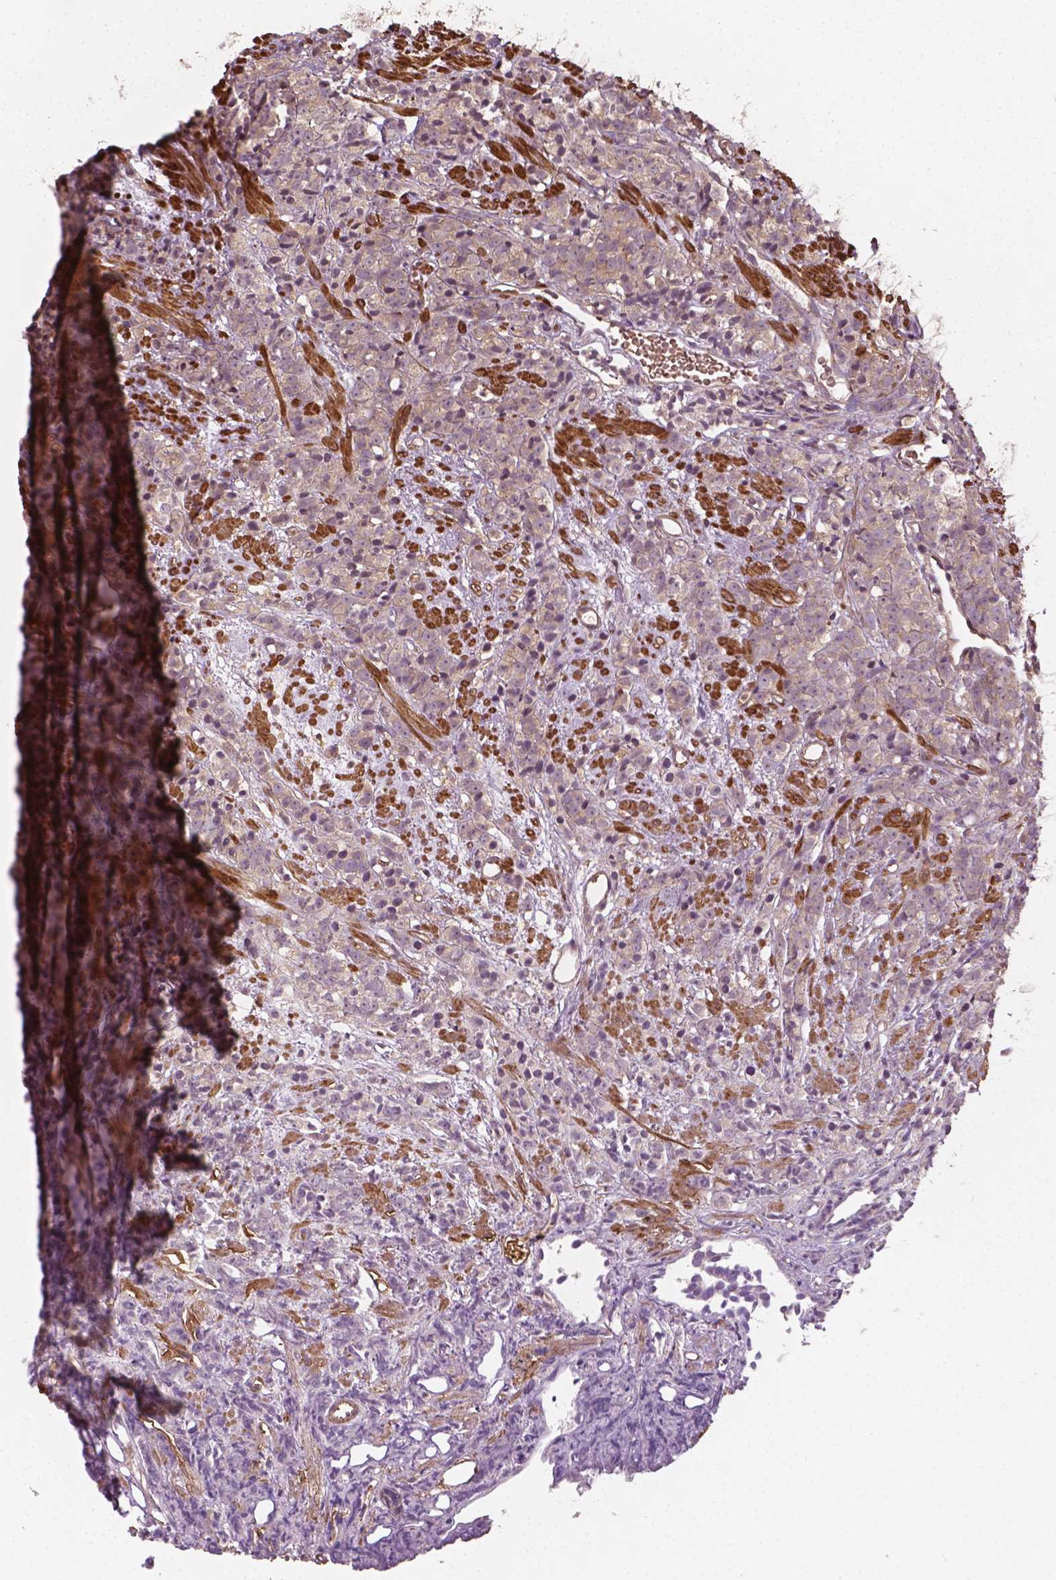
{"staining": {"intensity": "weak", "quantity": ">75%", "location": "cytoplasmic/membranous"}, "tissue": "prostate cancer", "cell_type": "Tumor cells", "image_type": "cancer", "snomed": [{"axis": "morphology", "description": "Adenocarcinoma, High grade"}, {"axis": "topography", "description": "Prostate"}], "caption": "Prostate cancer (high-grade adenocarcinoma) stained for a protein shows weak cytoplasmic/membranous positivity in tumor cells.", "gene": "CYFIP2", "patient": {"sex": "male", "age": 81}}